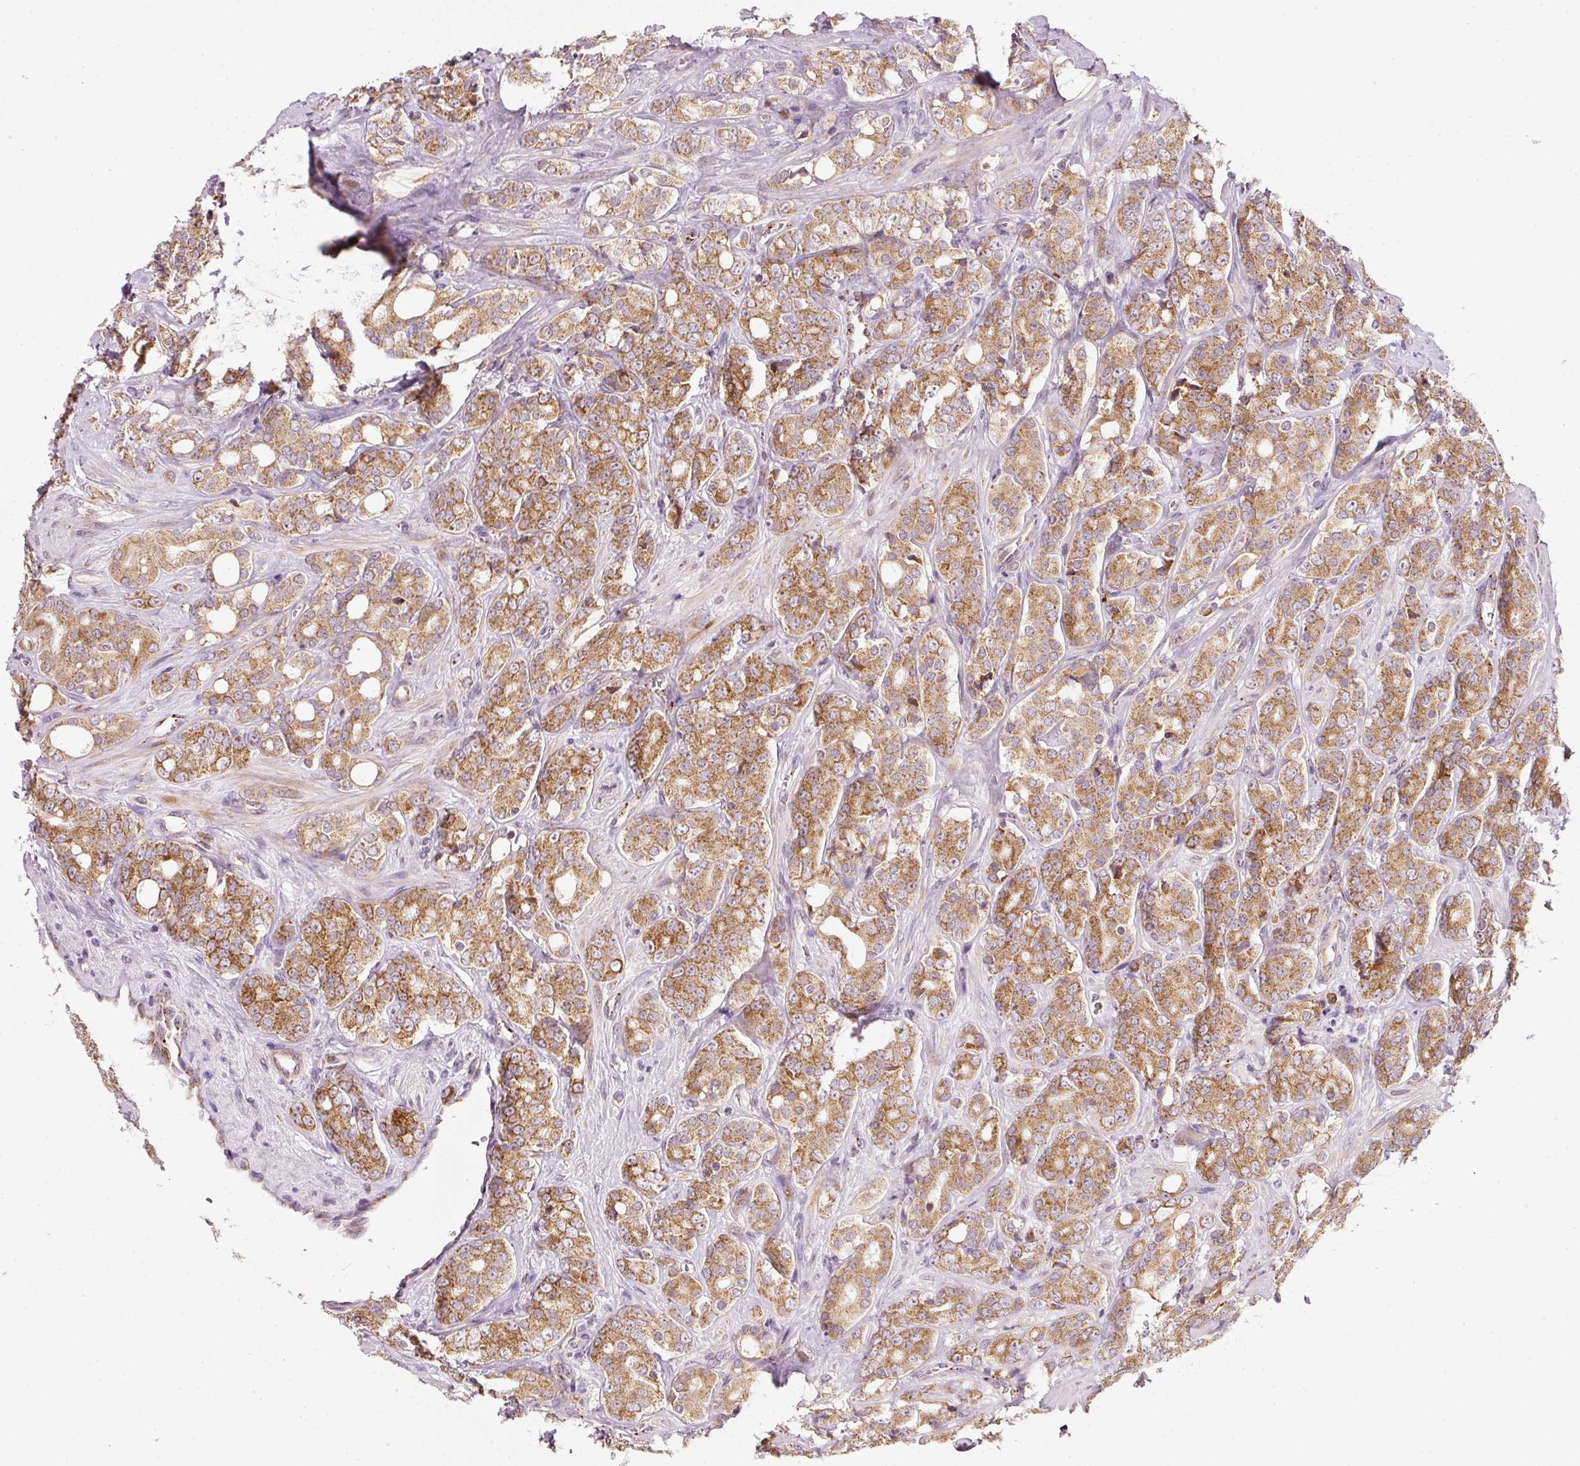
{"staining": {"intensity": "moderate", "quantity": ">75%", "location": "cytoplasmic/membranous"}, "tissue": "prostate cancer", "cell_type": "Tumor cells", "image_type": "cancer", "snomed": [{"axis": "morphology", "description": "Adenocarcinoma, High grade"}, {"axis": "topography", "description": "Prostate"}], "caption": "Prostate cancer (adenocarcinoma (high-grade)) was stained to show a protein in brown. There is medium levels of moderate cytoplasmic/membranous positivity in about >75% of tumor cells.", "gene": "FAM78B", "patient": {"sex": "male", "age": 62}}